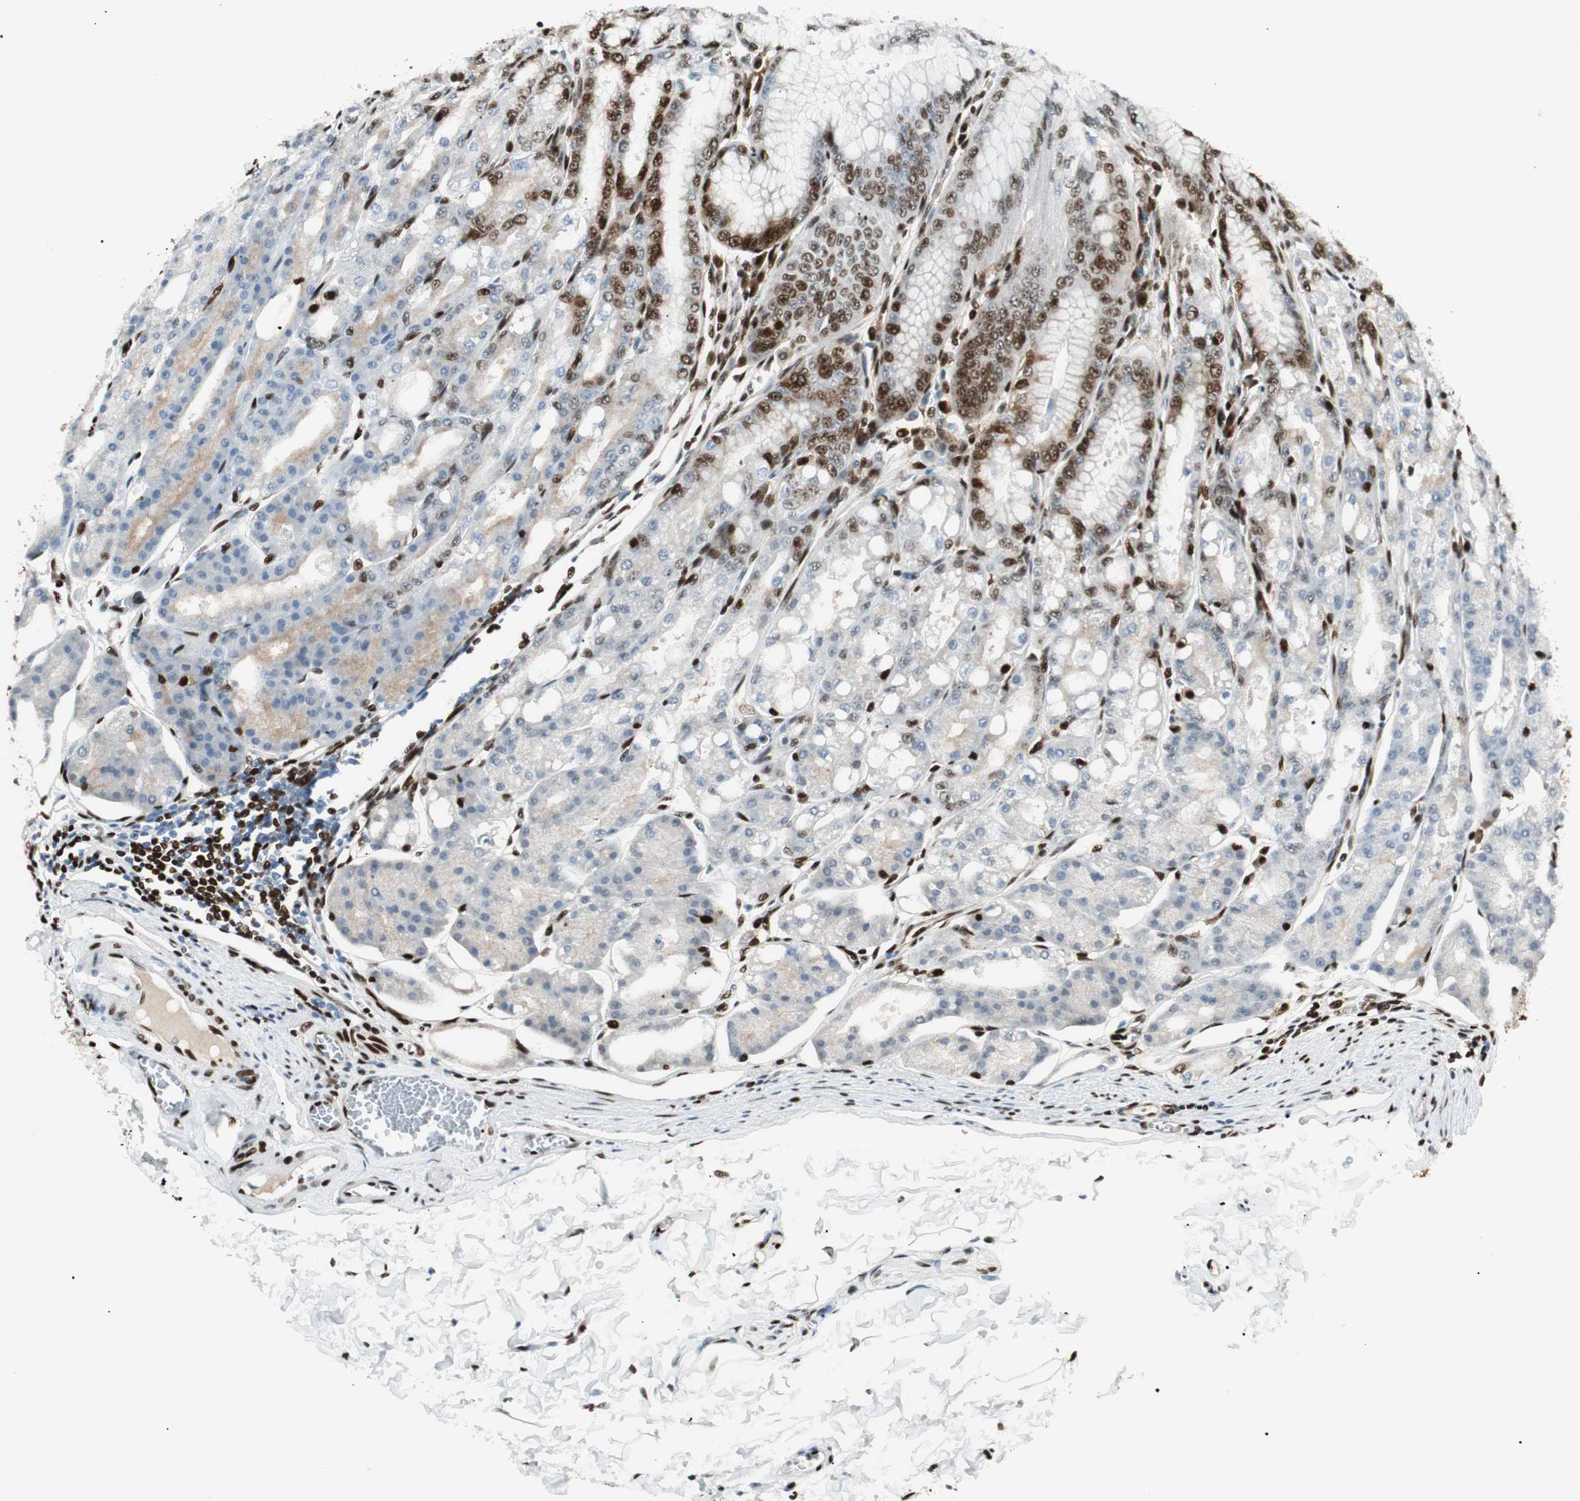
{"staining": {"intensity": "strong", "quantity": "25%-75%", "location": "nuclear"}, "tissue": "stomach", "cell_type": "Glandular cells", "image_type": "normal", "snomed": [{"axis": "morphology", "description": "Normal tissue, NOS"}, {"axis": "topography", "description": "Stomach, lower"}], "caption": "IHC image of normal stomach stained for a protein (brown), which shows high levels of strong nuclear positivity in about 25%-75% of glandular cells.", "gene": "EWSR1", "patient": {"sex": "male", "age": 71}}